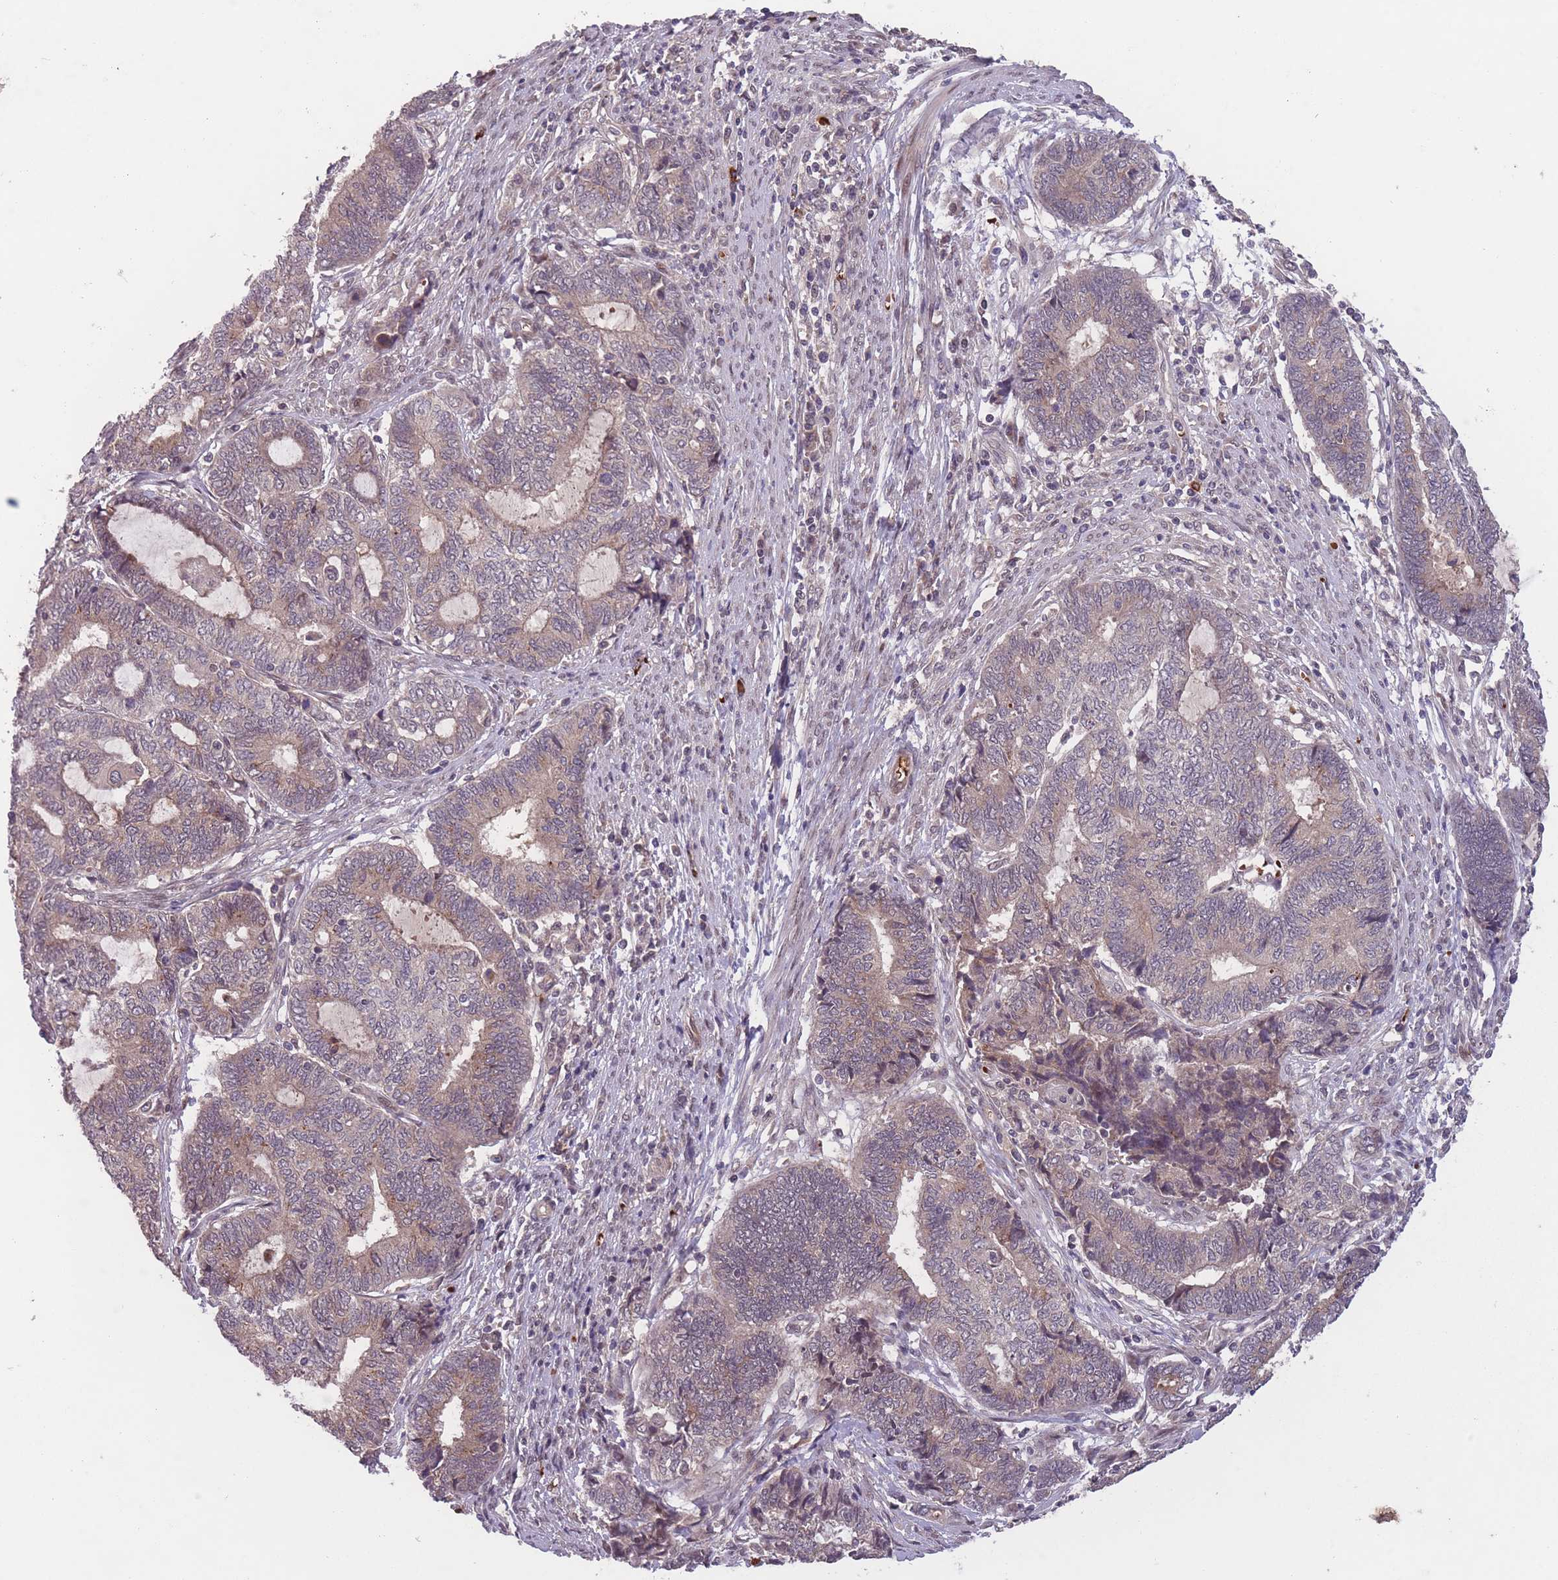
{"staining": {"intensity": "moderate", "quantity": "<25%", "location": "cytoplasmic/membranous"}, "tissue": "endometrial cancer", "cell_type": "Tumor cells", "image_type": "cancer", "snomed": [{"axis": "morphology", "description": "Adenocarcinoma, NOS"}, {"axis": "topography", "description": "Uterus"}, {"axis": "topography", "description": "Endometrium"}], "caption": "The micrograph displays staining of endometrial cancer (adenocarcinoma), revealing moderate cytoplasmic/membranous protein expression (brown color) within tumor cells.", "gene": "SECTM1", "patient": {"sex": "female", "age": 70}}